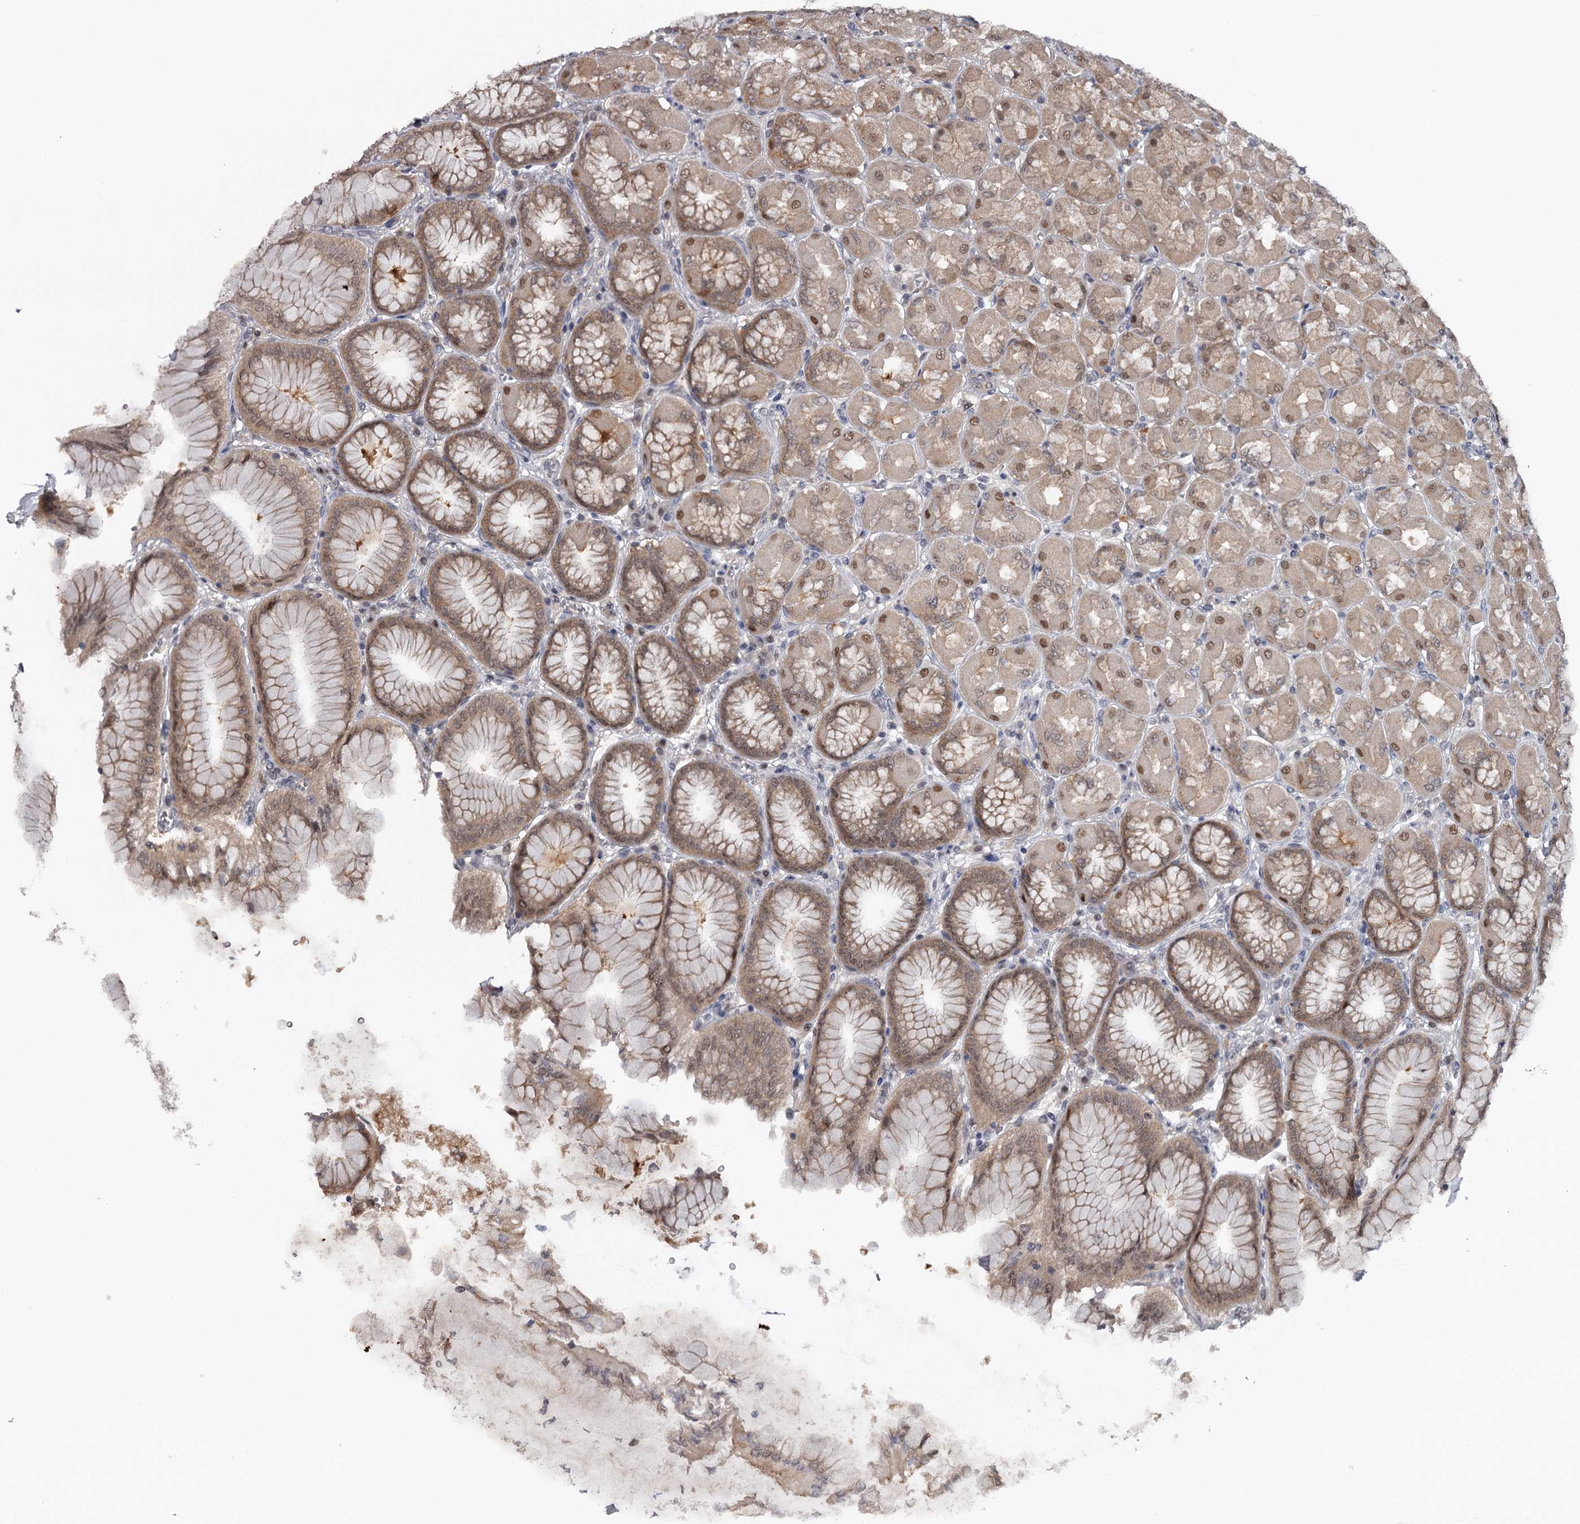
{"staining": {"intensity": "moderate", "quantity": ">75%", "location": "cytoplasmic/membranous,nuclear"}, "tissue": "stomach", "cell_type": "Glandular cells", "image_type": "normal", "snomed": [{"axis": "morphology", "description": "Normal tissue, NOS"}, {"axis": "topography", "description": "Stomach, upper"}], "caption": "A high-resolution micrograph shows immunohistochemistry staining of normal stomach, which demonstrates moderate cytoplasmic/membranous,nuclear staining in approximately >75% of glandular cells. (Stains: DAB in brown, nuclei in blue, Microscopy: brightfield microscopy at high magnification).", "gene": "GTSF1", "patient": {"sex": "female", "age": 56}}